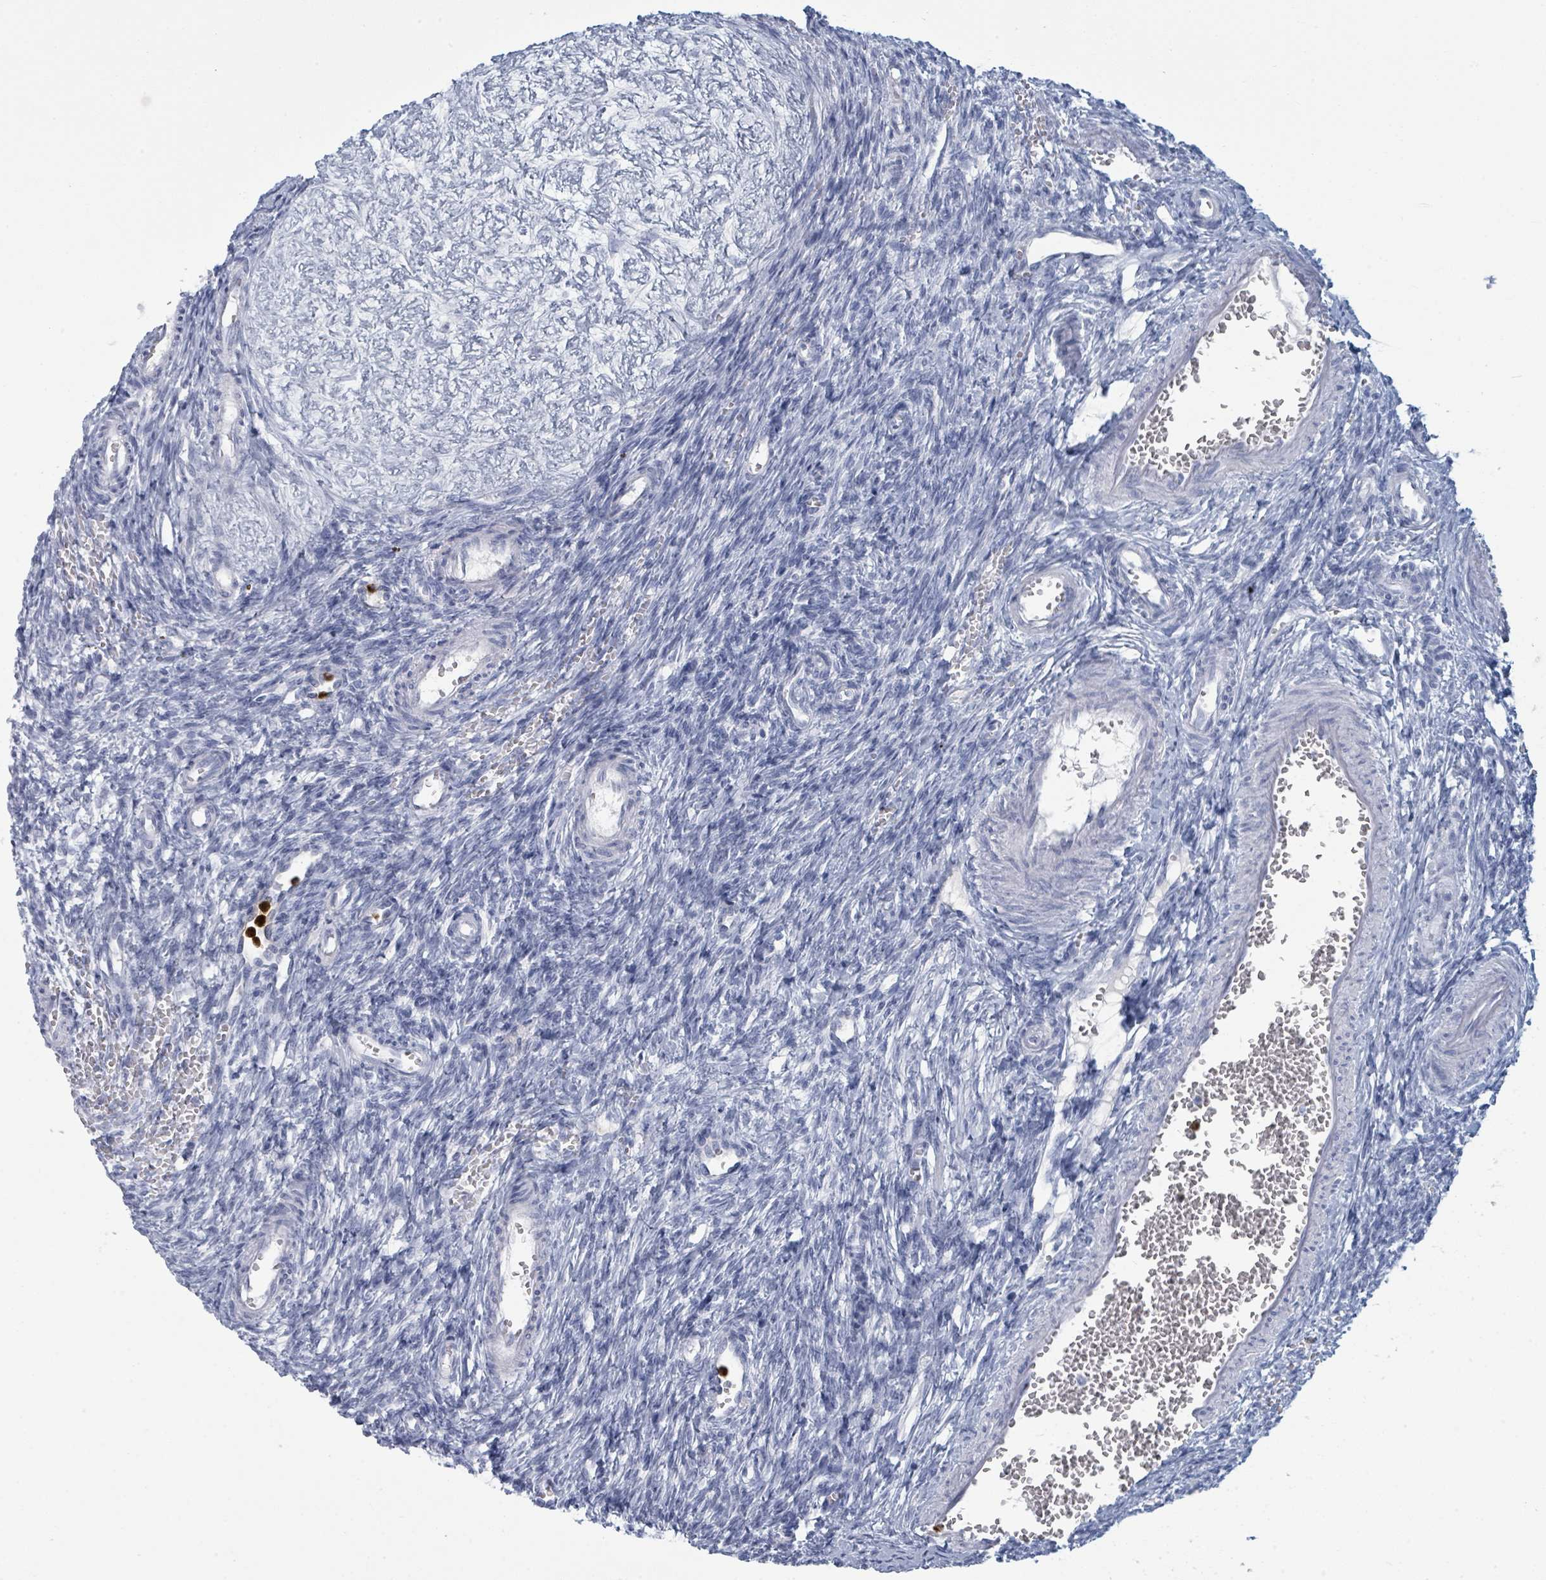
{"staining": {"intensity": "negative", "quantity": "none", "location": "none"}, "tissue": "ovary", "cell_type": "Follicle cells", "image_type": "normal", "snomed": [{"axis": "morphology", "description": "Normal tissue, NOS"}, {"axis": "topography", "description": "Ovary"}], "caption": "An immunohistochemistry (IHC) histopathology image of unremarkable ovary is shown. There is no staining in follicle cells of ovary.", "gene": "DEFA4", "patient": {"sex": "female", "age": 39}}